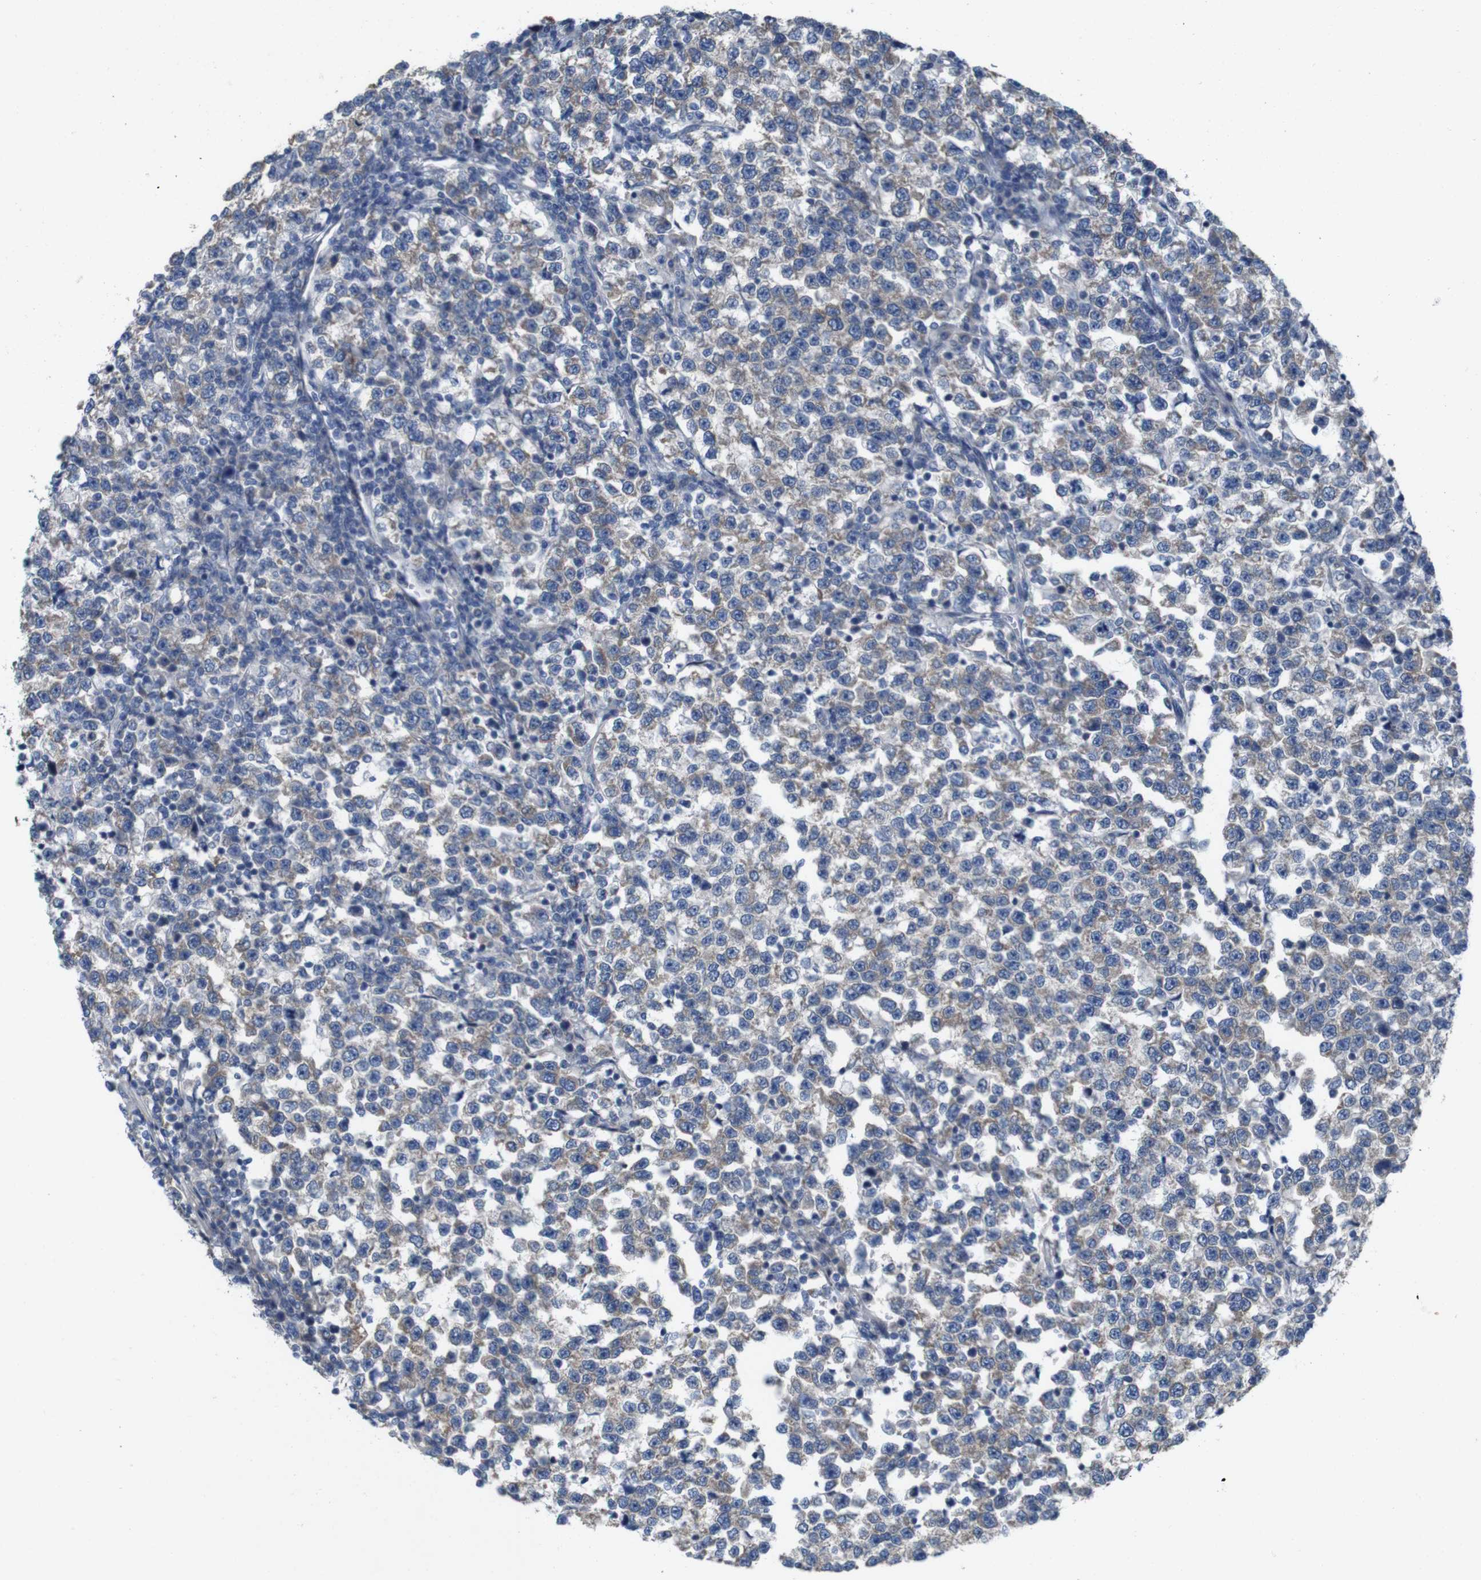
{"staining": {"intensity": "negative", "quantity": "none", "location": "none"}, "tissue": "testis cancer", "cell_type": "Tumor cells", "image_type": "cancer", "snomed": [{"axis": "morphology", "description": "Normal tissue, NOS"}, {"axis": "morphology", "description": "Seminoma, NOS"}, {"axis": "topography", "description": "Testis"}], "caption": "Tumor cells show no significant protein staining in testis cancer.", "gene": "MYEOV", "patient": {"sex": "male", "age": 43}}